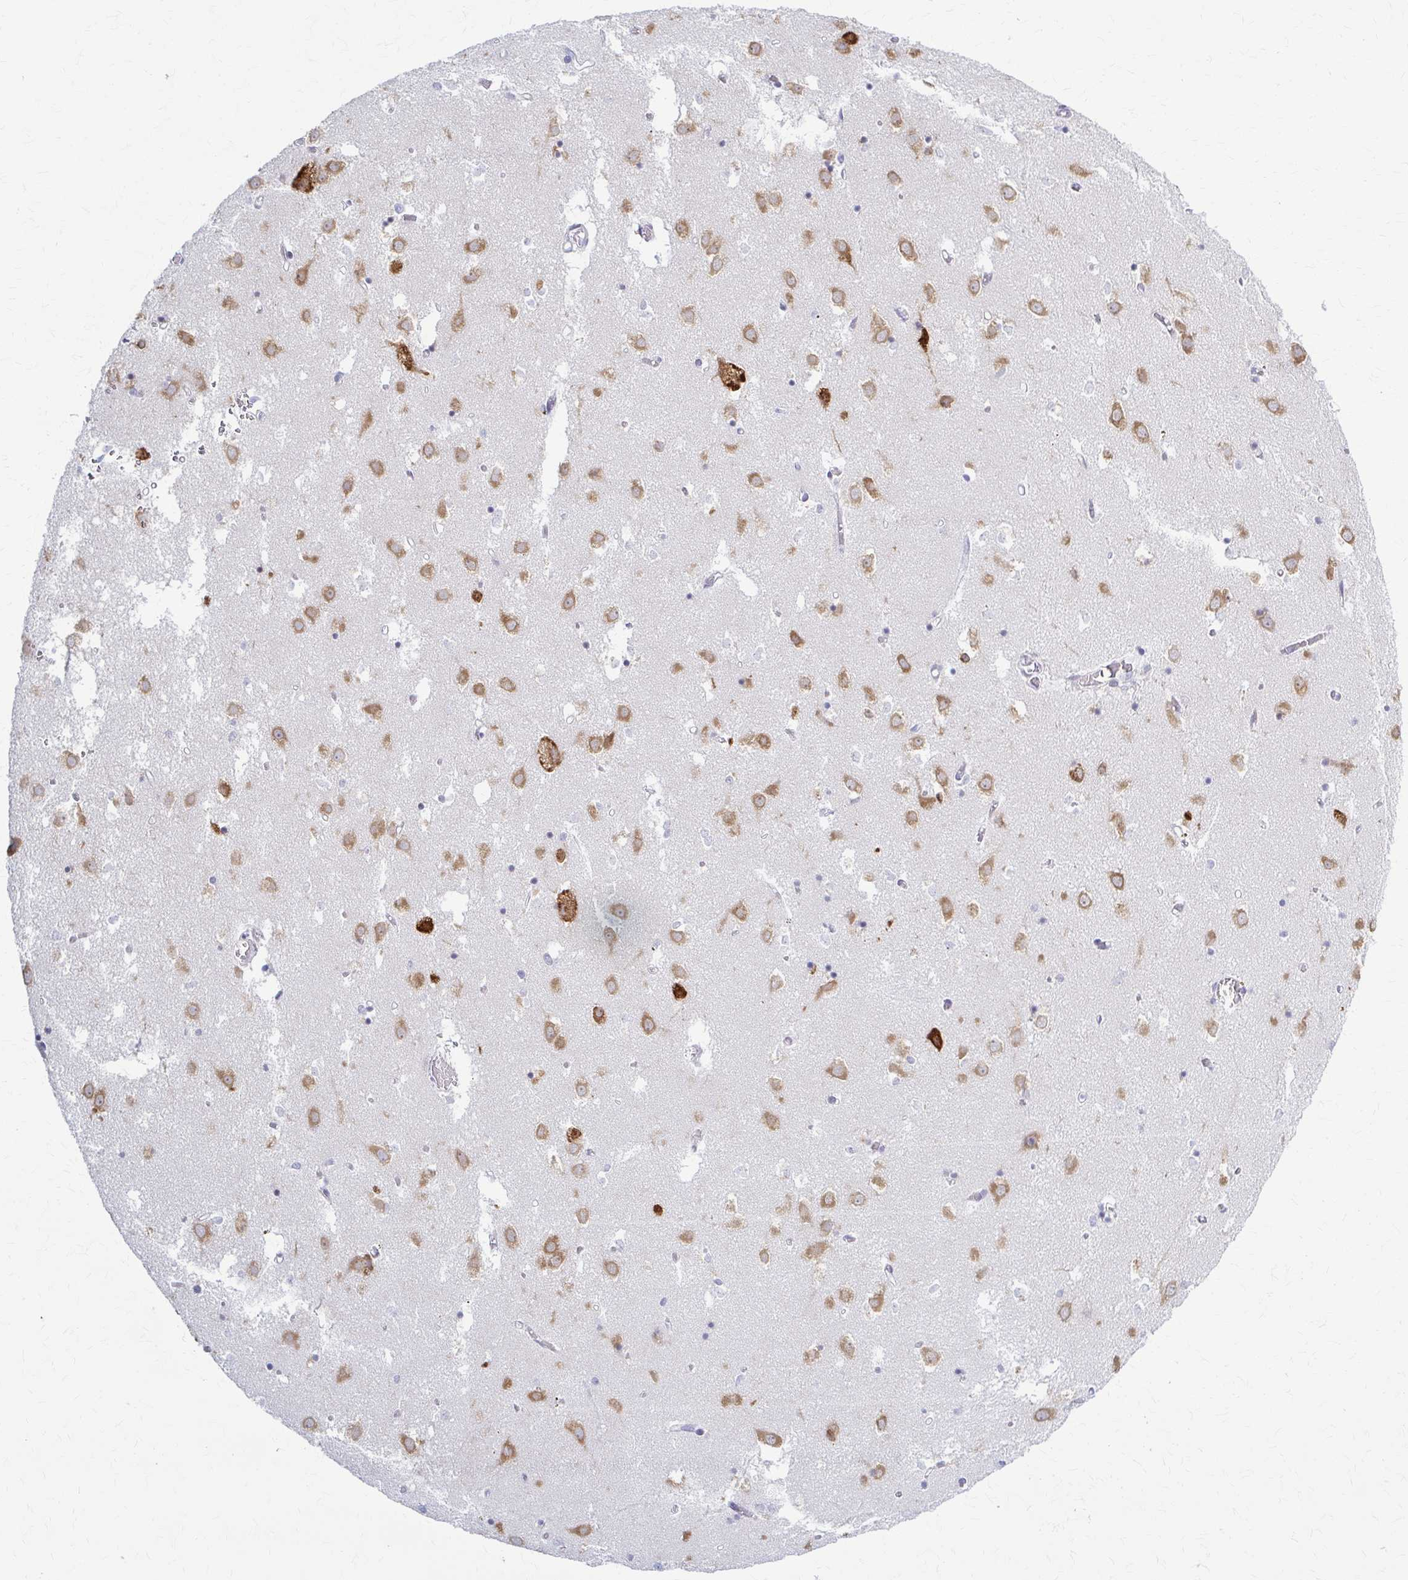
{"staining": {"intensity": "moderate", "quantity": "25%-75%", "location": "cytoplasmic/membranous"}, "tissue": "caudate", "cell_type": "Glial cells", "image_type": "normal", "snomed": [{"axis": "morphology", "description": "Normal tissue, NOS"}, {"axis": "topography", "description": "Lateral ventricle wall"}], "caption": "Benign caudate was stained to show a protein in brown. There is medium levels of moderate cytoplasmic/membranous expression in about 25%-75% of glial cells. (Brightfield microscopy of DAB IHC at high magnification).", "gene": "PRKRA", "patient": {"sex": "male", "age": 70}}